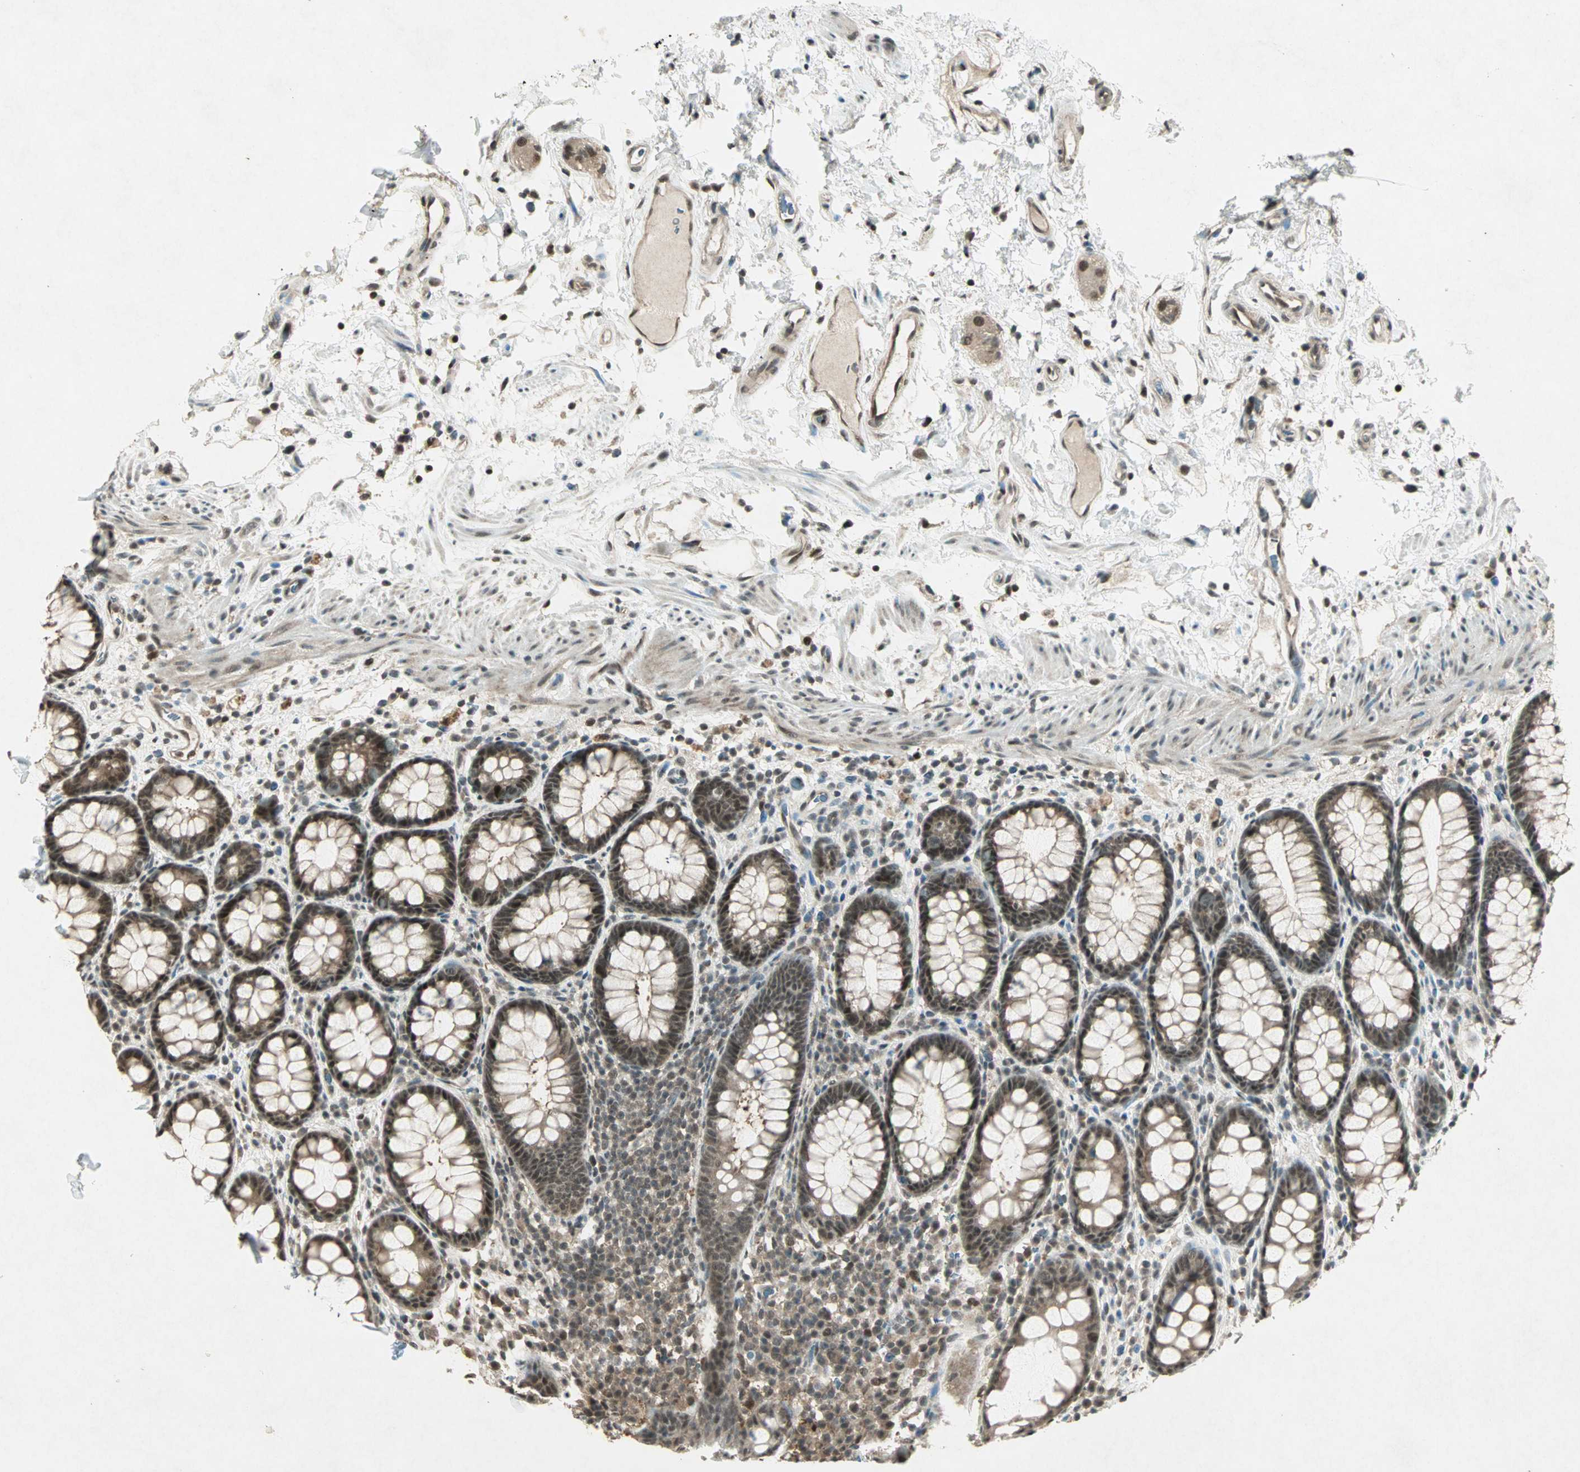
{"staining": {"intensity": "moderate", "quantity": ">75%", "location": "nuclear"}, "tissue": "rectum", "cell_type": "Glandular cells", "image_type": "normal", "snomed": [{"axis": "morphology", "description": "Normal tissue, NOS"}, {"axis": "topography", "description": "Rectum"}], "caption": "Protein analysis of normal rectum displays moderate nuclear staining in approximately >75% of glandular cells. The staining was performed using DAB (3,3'-diaminobenzidine) to visualize the protein expression in brown, while the nuclei were stained in blue with hematoxylin (Magnification: 20x).", "gene": "ZNF701", "patient": {"sex": "male", "age": 92}}